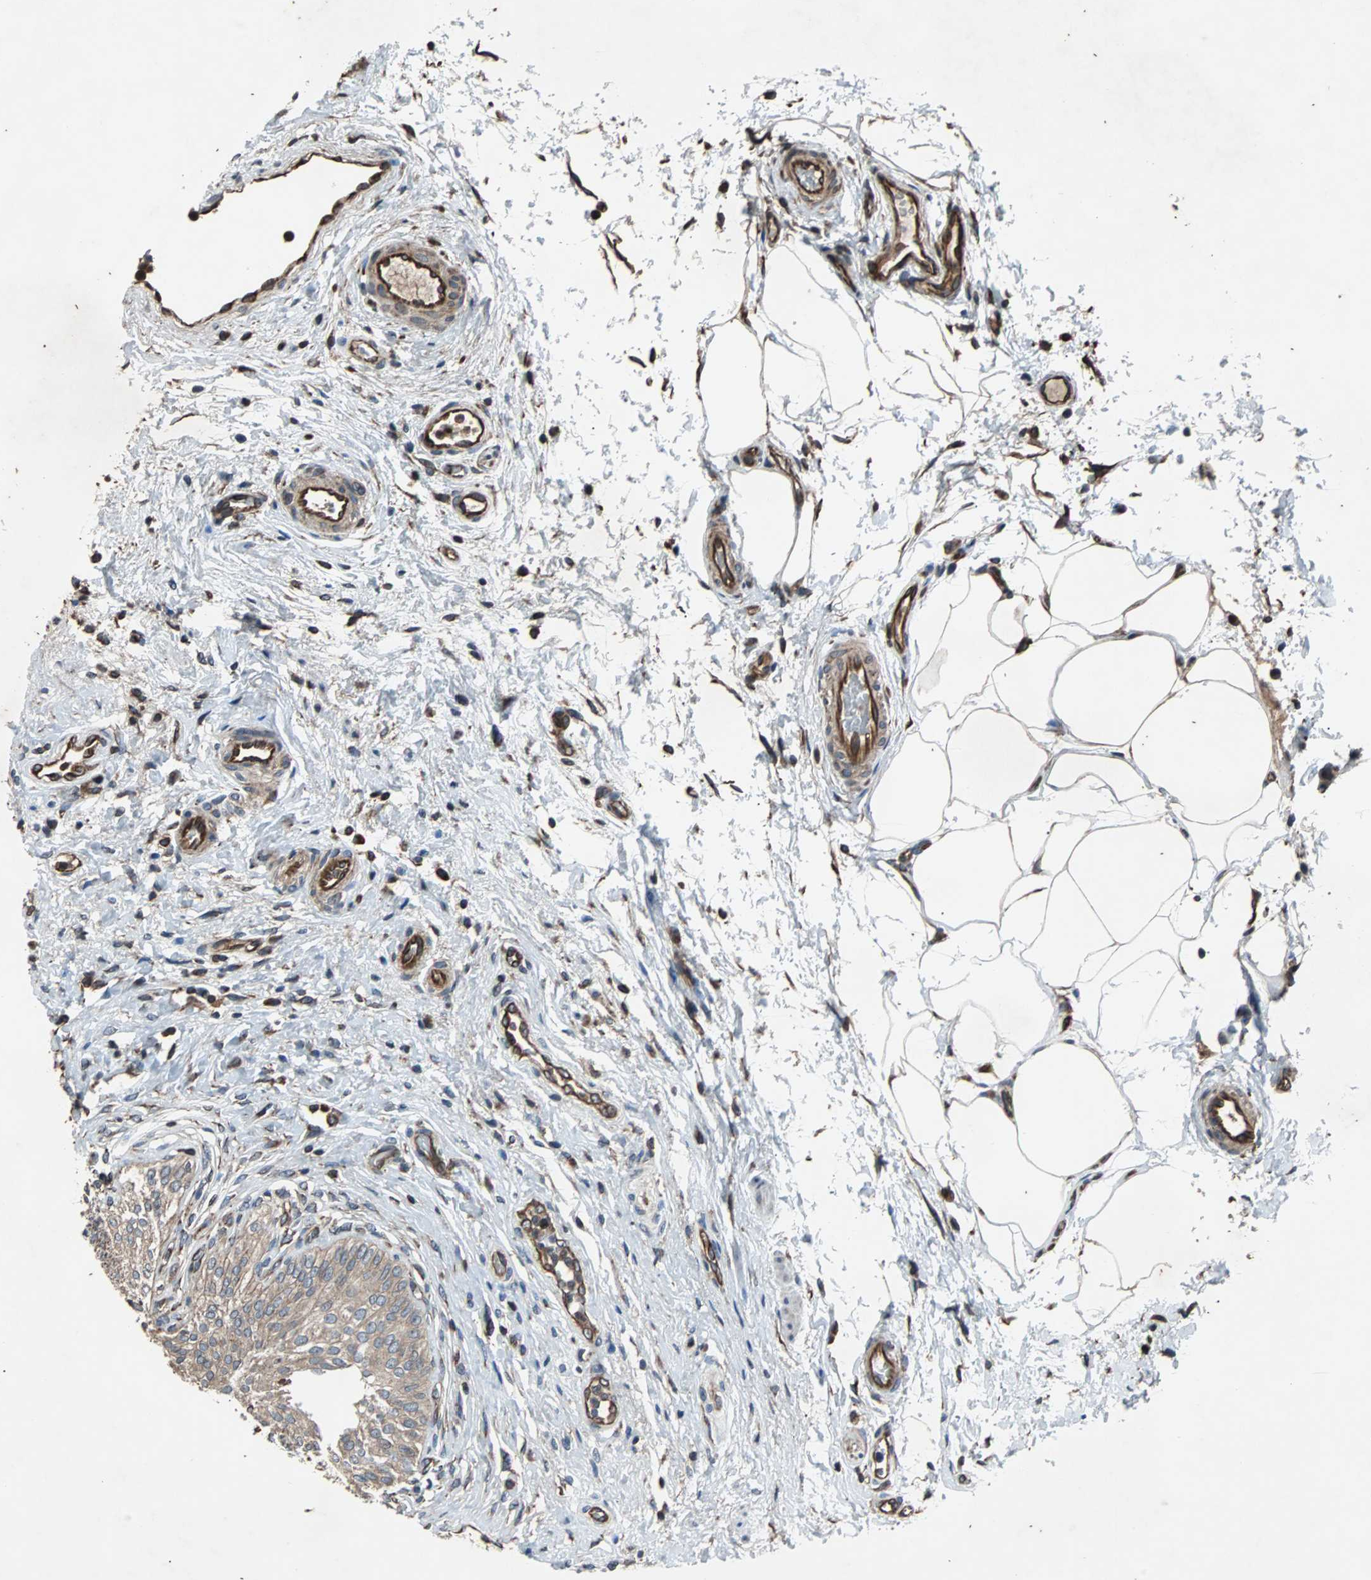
{"staining": {"intensity": "moderate", "quantity": ">75%", "location": "cytoplasmic/membranous"}, "tissue": "urinary bladder", "cell_type": "Urothelial cells", "image_type": "normal", "snomed": [{"axis": "morphology", "description": "Normal tissue, NOS"}, {"axis": "morphology", "description": "Urothelial carcinoma, High grade"}, {"axis": "topography", "description": "Urinary bladder"}], "caption": "Brown immunohistochemical staining in unremarkable human urinary bladder displays moderate cytoplasmic/membranous positivity in about >75% of urothelial cells.", "gene": "ACTR3", "patient": {"sex": "male", "age": 46}}